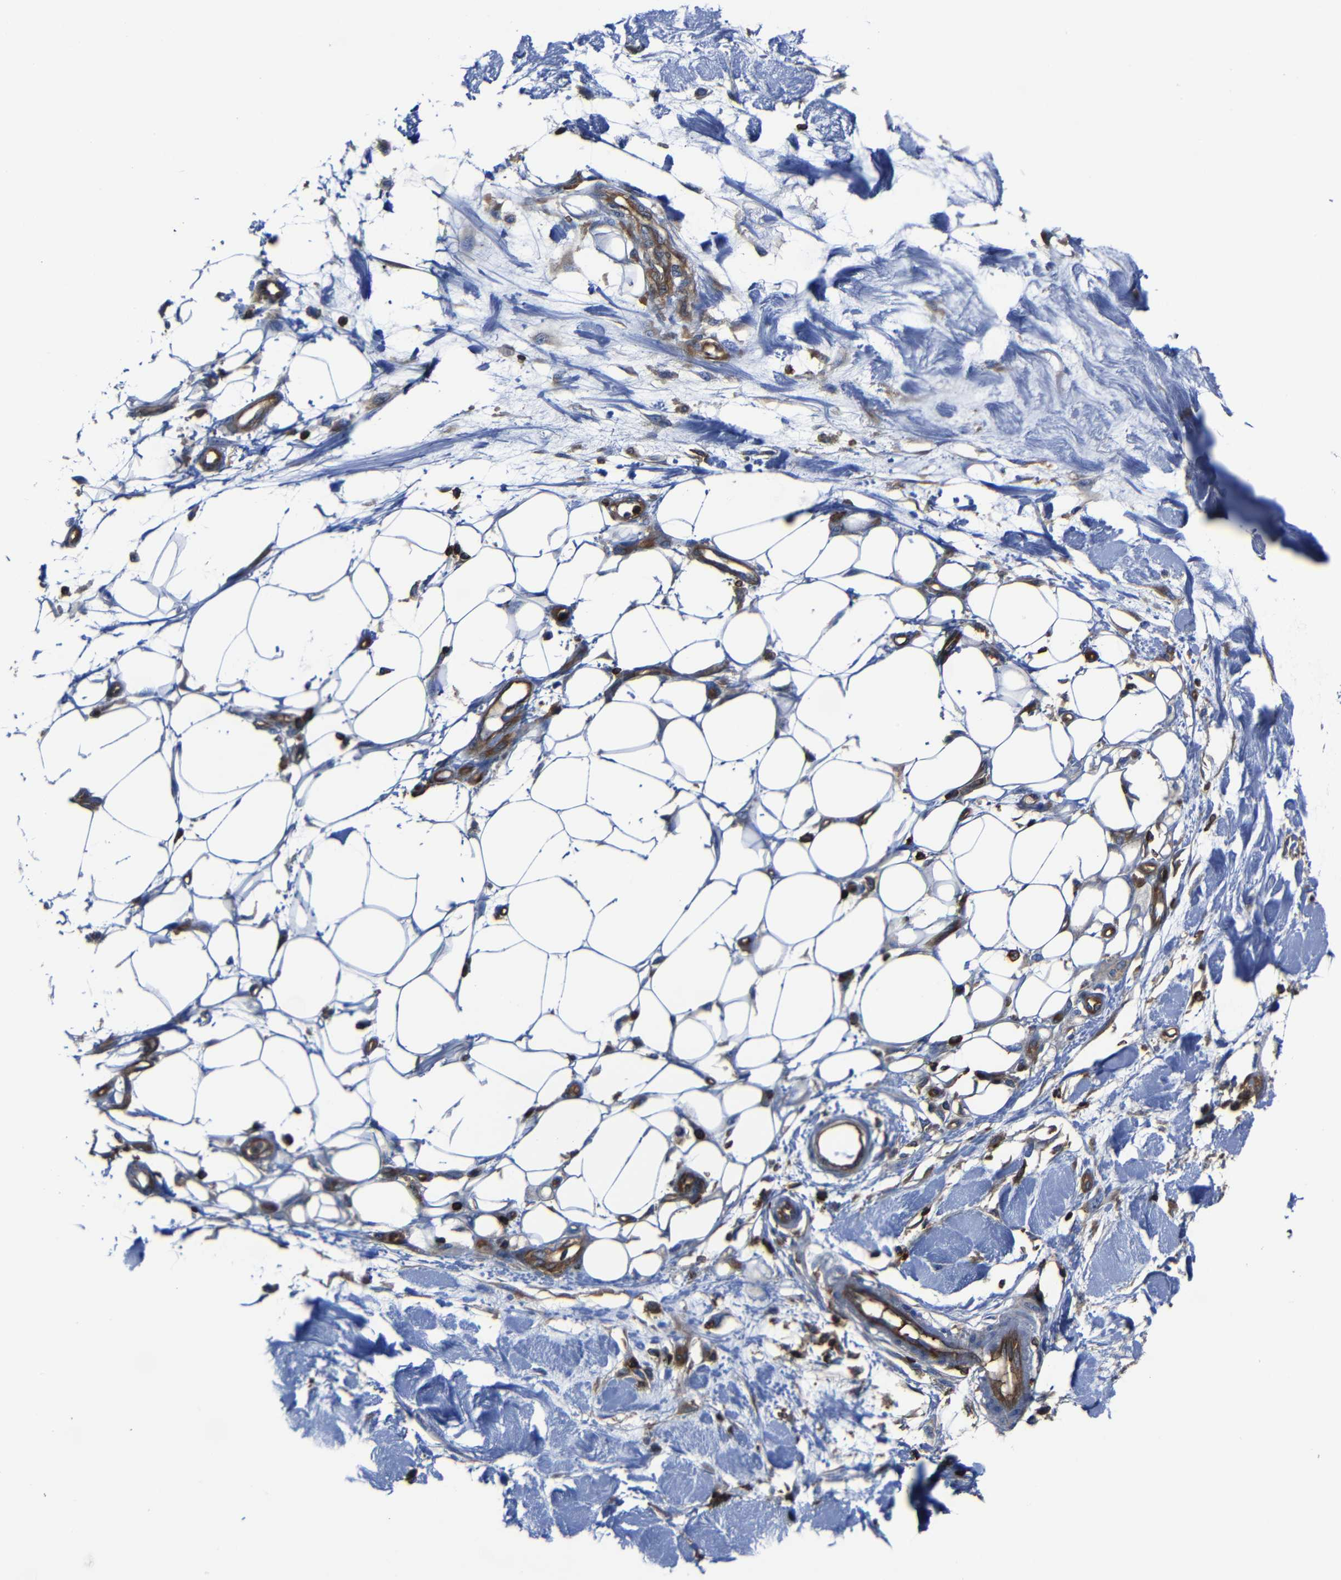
{"staining": {"intensity": "negative", "quantity": "none", "location": "none"}, "tissue": "adipose tissue", "cell_type": "Adipocytes", "image_type": "normal", "snomed": [{"axis": "morphology", "description": "Normal tissue, NOS"}, {"axis": "morphology", "description": "Squamous cell carcinoma, NOS"}, {"axis": "topography", "description": "Skin"}, {"axis": "topography", "description": "Peripheral nerve tissue"}], "caption": "A high-resolution photomicrograph shows immunohistochemistry staining of unremarkable adipose tissue, which exhibits no significant staining in adipocytes.", "gene": "ARHGEF1", "patient": {"sex": "male", "age": 83}}